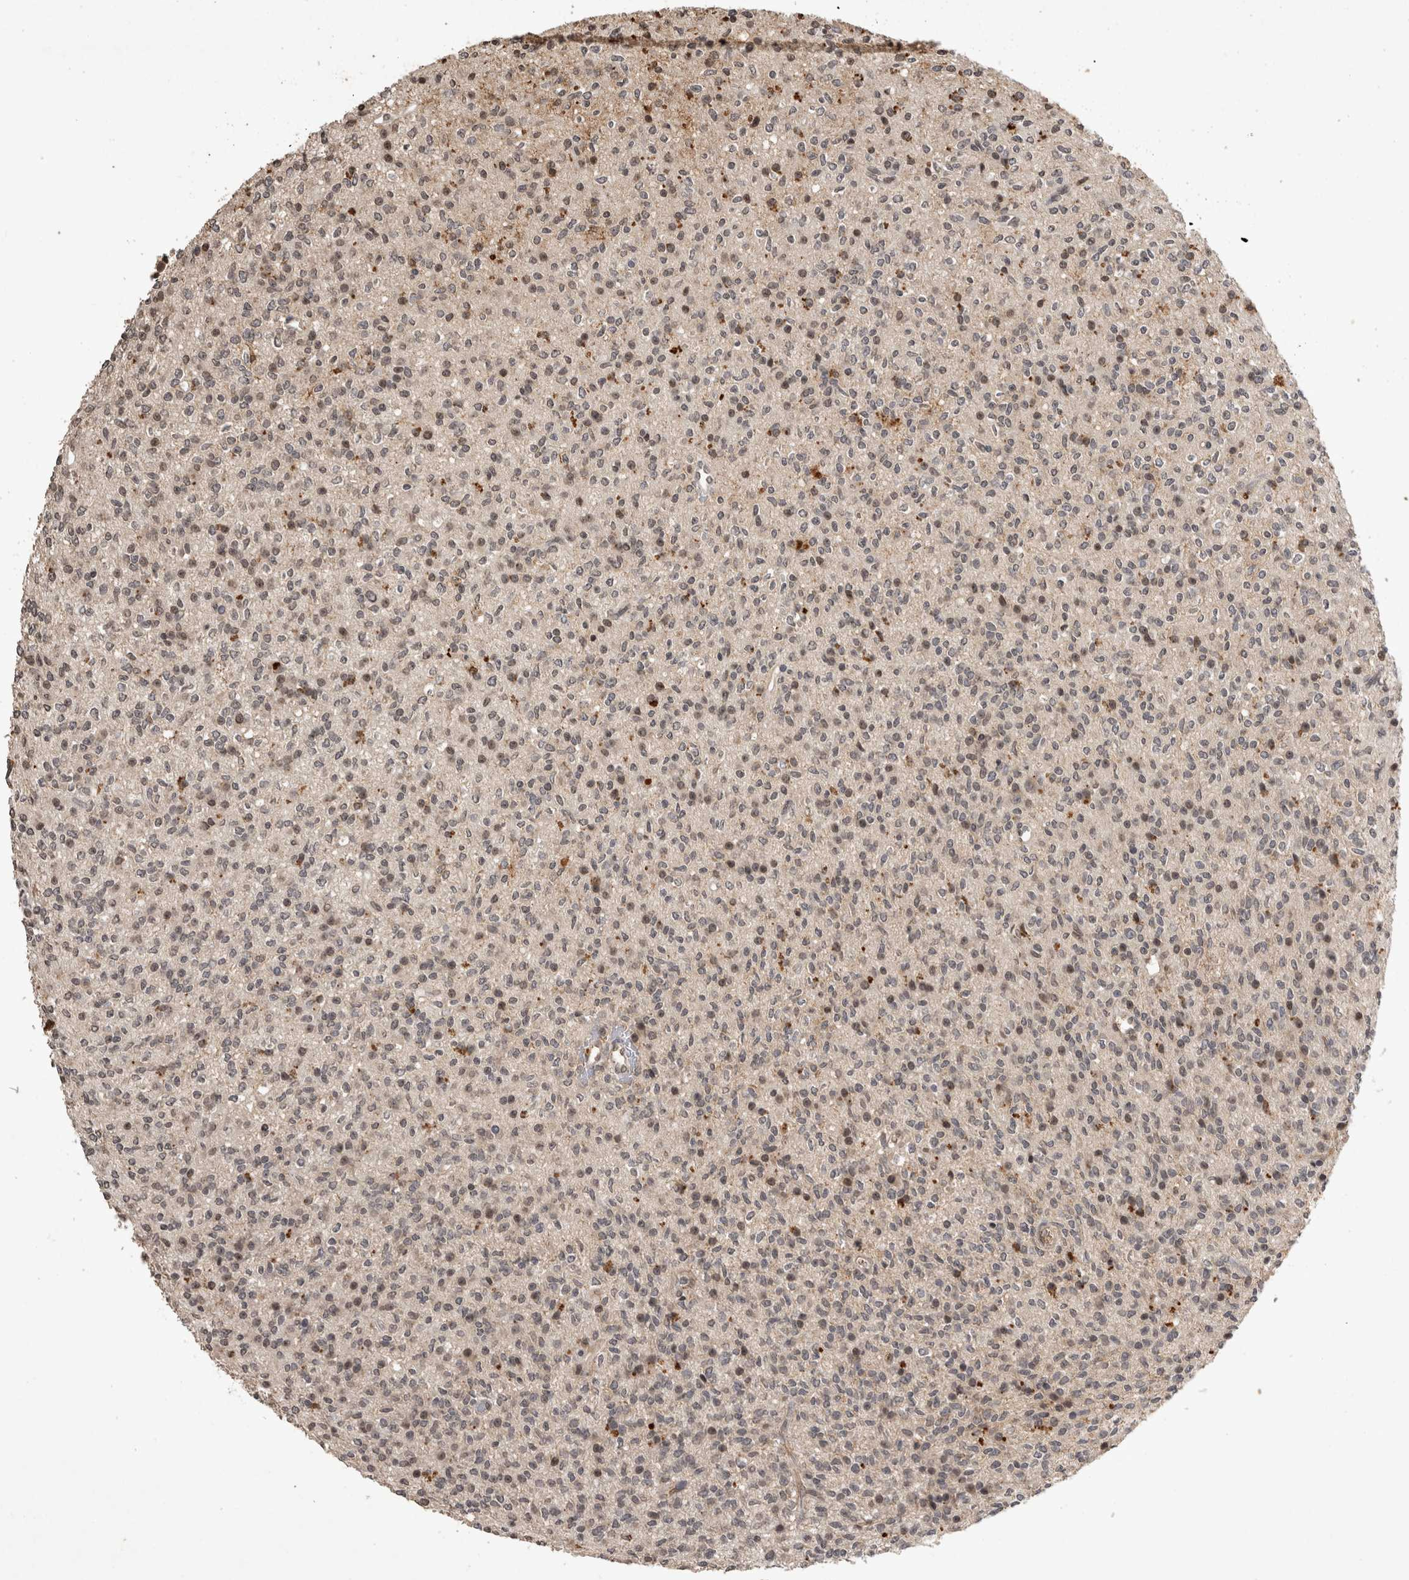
{"staining": {"intensity": "weak", "quantity": "25%-75%", "location": "nuclear"}, "tissue": "glioma", "cell_type": "Tumor cells", "image_type": "cancer", "snomed": [{"axis": "morphology", "description": "Glioma, malignant, High grade"}, {"axis": "topography", "description": "Brain"}], "caption": "This is a photomicrograph of immunohistochemistry (IHC) staining of glioma, which shows weak staining in the nuclear of tumor cells.", "gene": "HRK", "patient": {"sex": "male", "age": 34}}